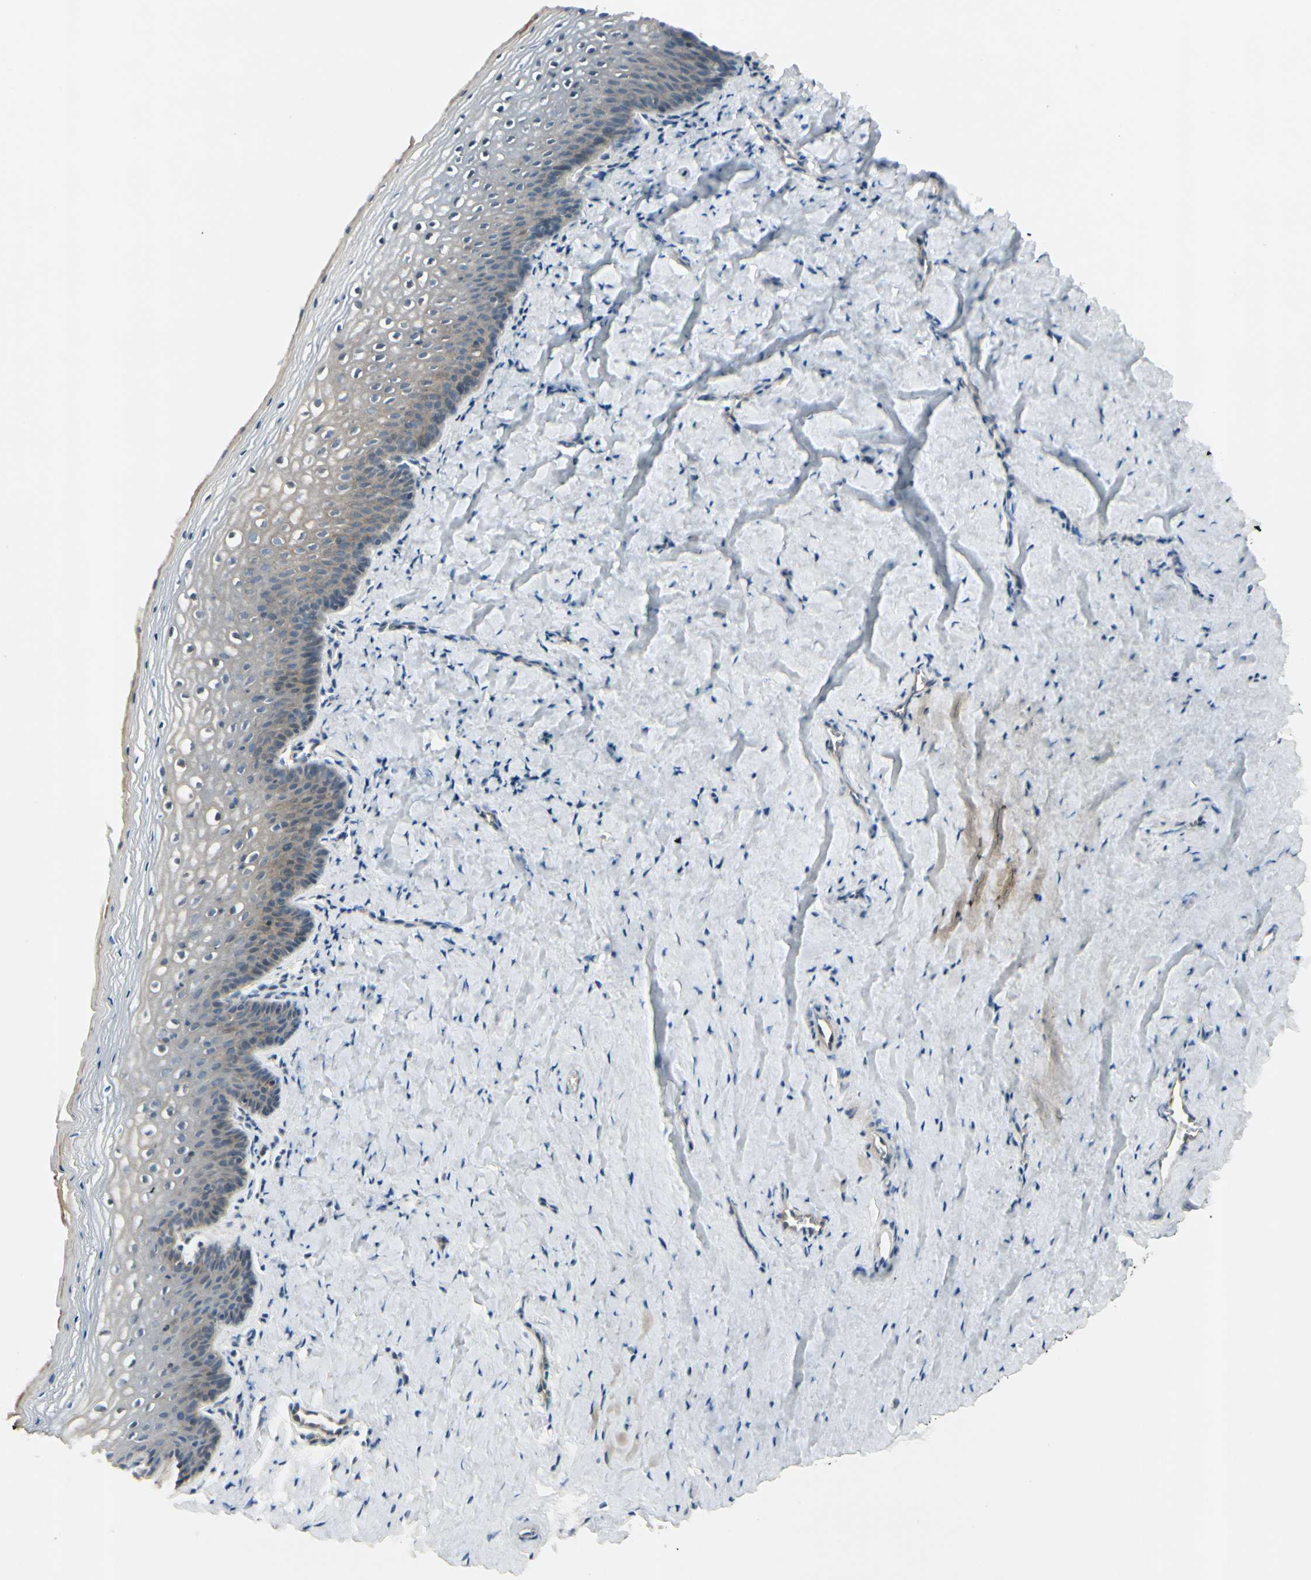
{"staining": {"intensity": "moderate", "quantity": ">75%", "location": "cytoplasmic/membranous"}, "tissue": "vagina", "cell_type": "Squamous epithelial cells", "image_type": "normal", "snomed": [{"axis": "morphology", "description": "Normal tissue, NOS"}, {"axis": "topography", "description": "Vagina"}], "caption": "Immunohistochemistry image of benign vagina: vagina stained using immunohistochemistry (IHC) shows medium levels of moderate protein expression localized specifically in the cytoplasmic/membranous of squamous epithelial cells, appearing as a cytoplasmic/membranous brown color.", "gene": "PPP3CB", "patient": {"sex": "female", "age": 46}}